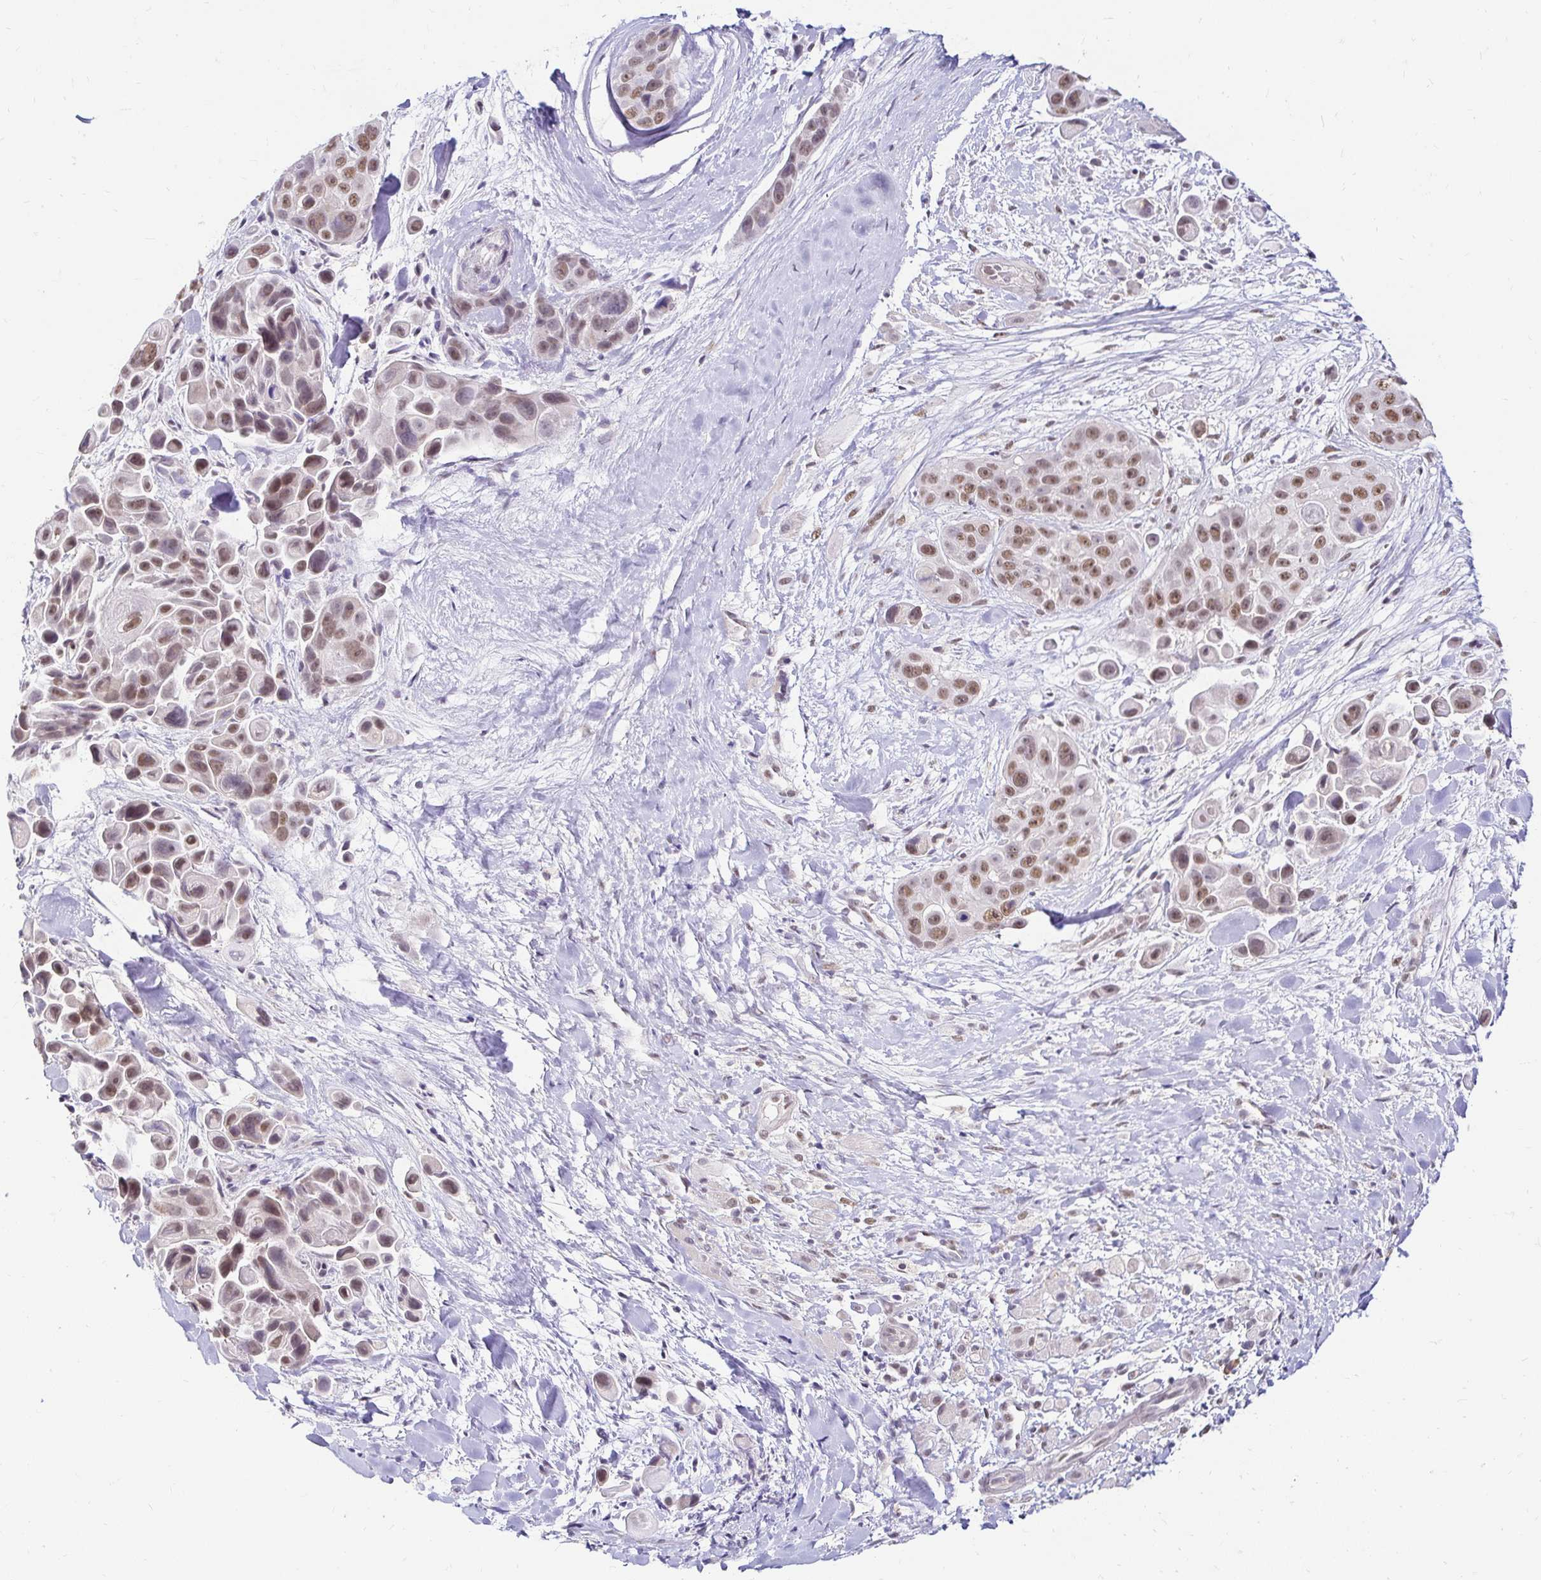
{"staining": {"intensity": "moderate", "quantity": ">75%", "location": "nuclear"}, "tissue": "skin cancer", "cell_type": "Tumor cells", "image_type": "cancer", "snomed": [{"axis": "morphology", "description": "Squamous cell carcinoma, NOS"}, {"axis": "topography", "description": "Skin"}], "caption": "Skin squamous cell carcinoma stained with DAB (3,3'-diaminobenzidine) immunohistochemistry shows medium levels of moderate nuclear staining in approximately >75% of tumor cells.", "gene": "RIMS4", "patient": {"sex": "male", "age": 67}}